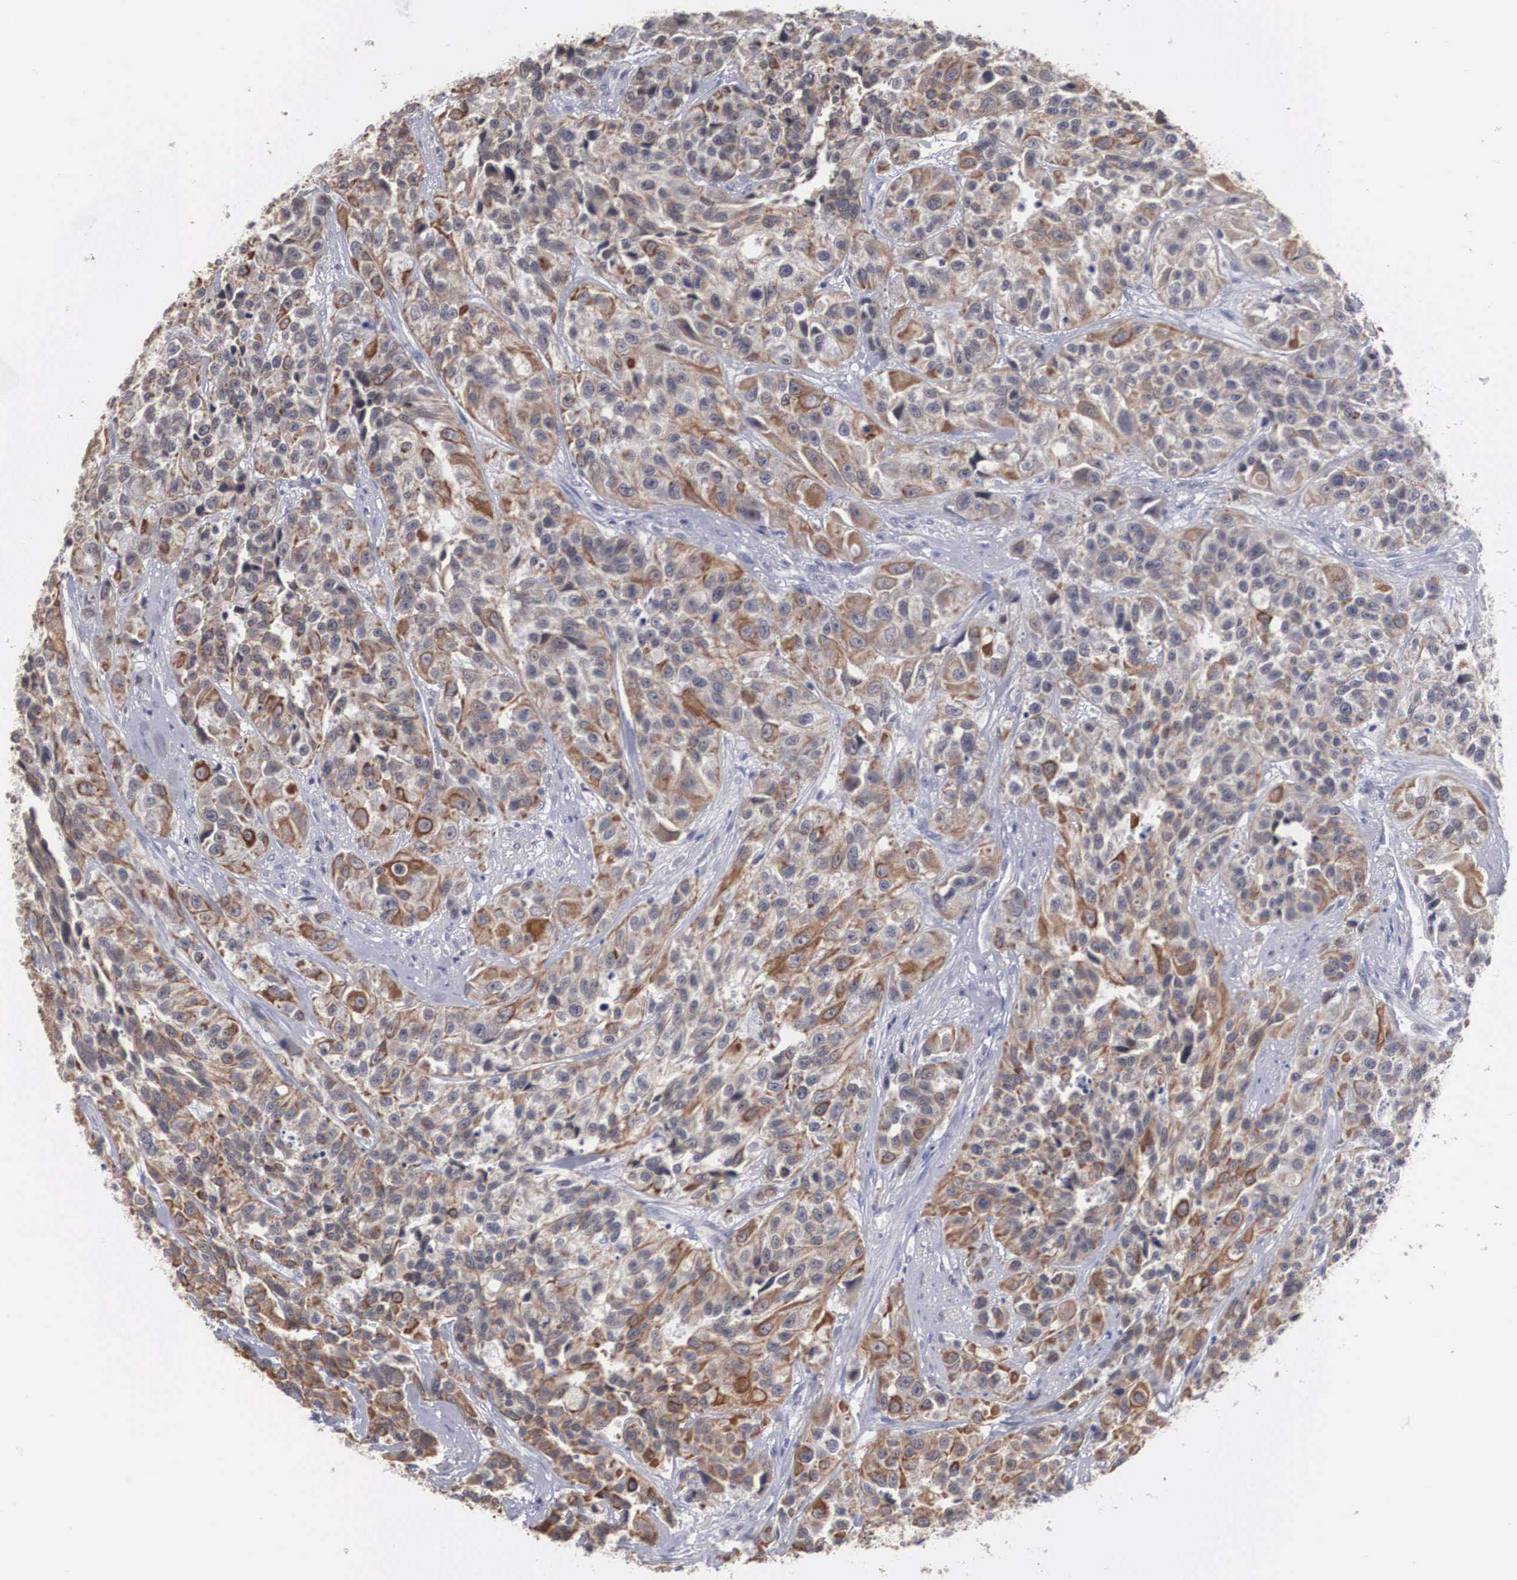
{"staining": {"intensity": "moderate", "quantity": "25%-75%", "location": "cytoplasmic/membranous"}, "tissue": "urothelial cancer", "cell_type": "Tumor cells", "image_type": "cancer", "snomed": [{"axis": "morphology", "description": "Urothelial carcinoma, High grade"}, {"axis": "topography", "description": "Urinary bladder"}], "caption": "Human urothelial cancer stained for a protein (brown) displays moderate cytoplasmic/membranous positive expression in about 25%-75% of tumor cells.", "gene": "WDR89", "patient": {"sex": "female", "age": 81}}